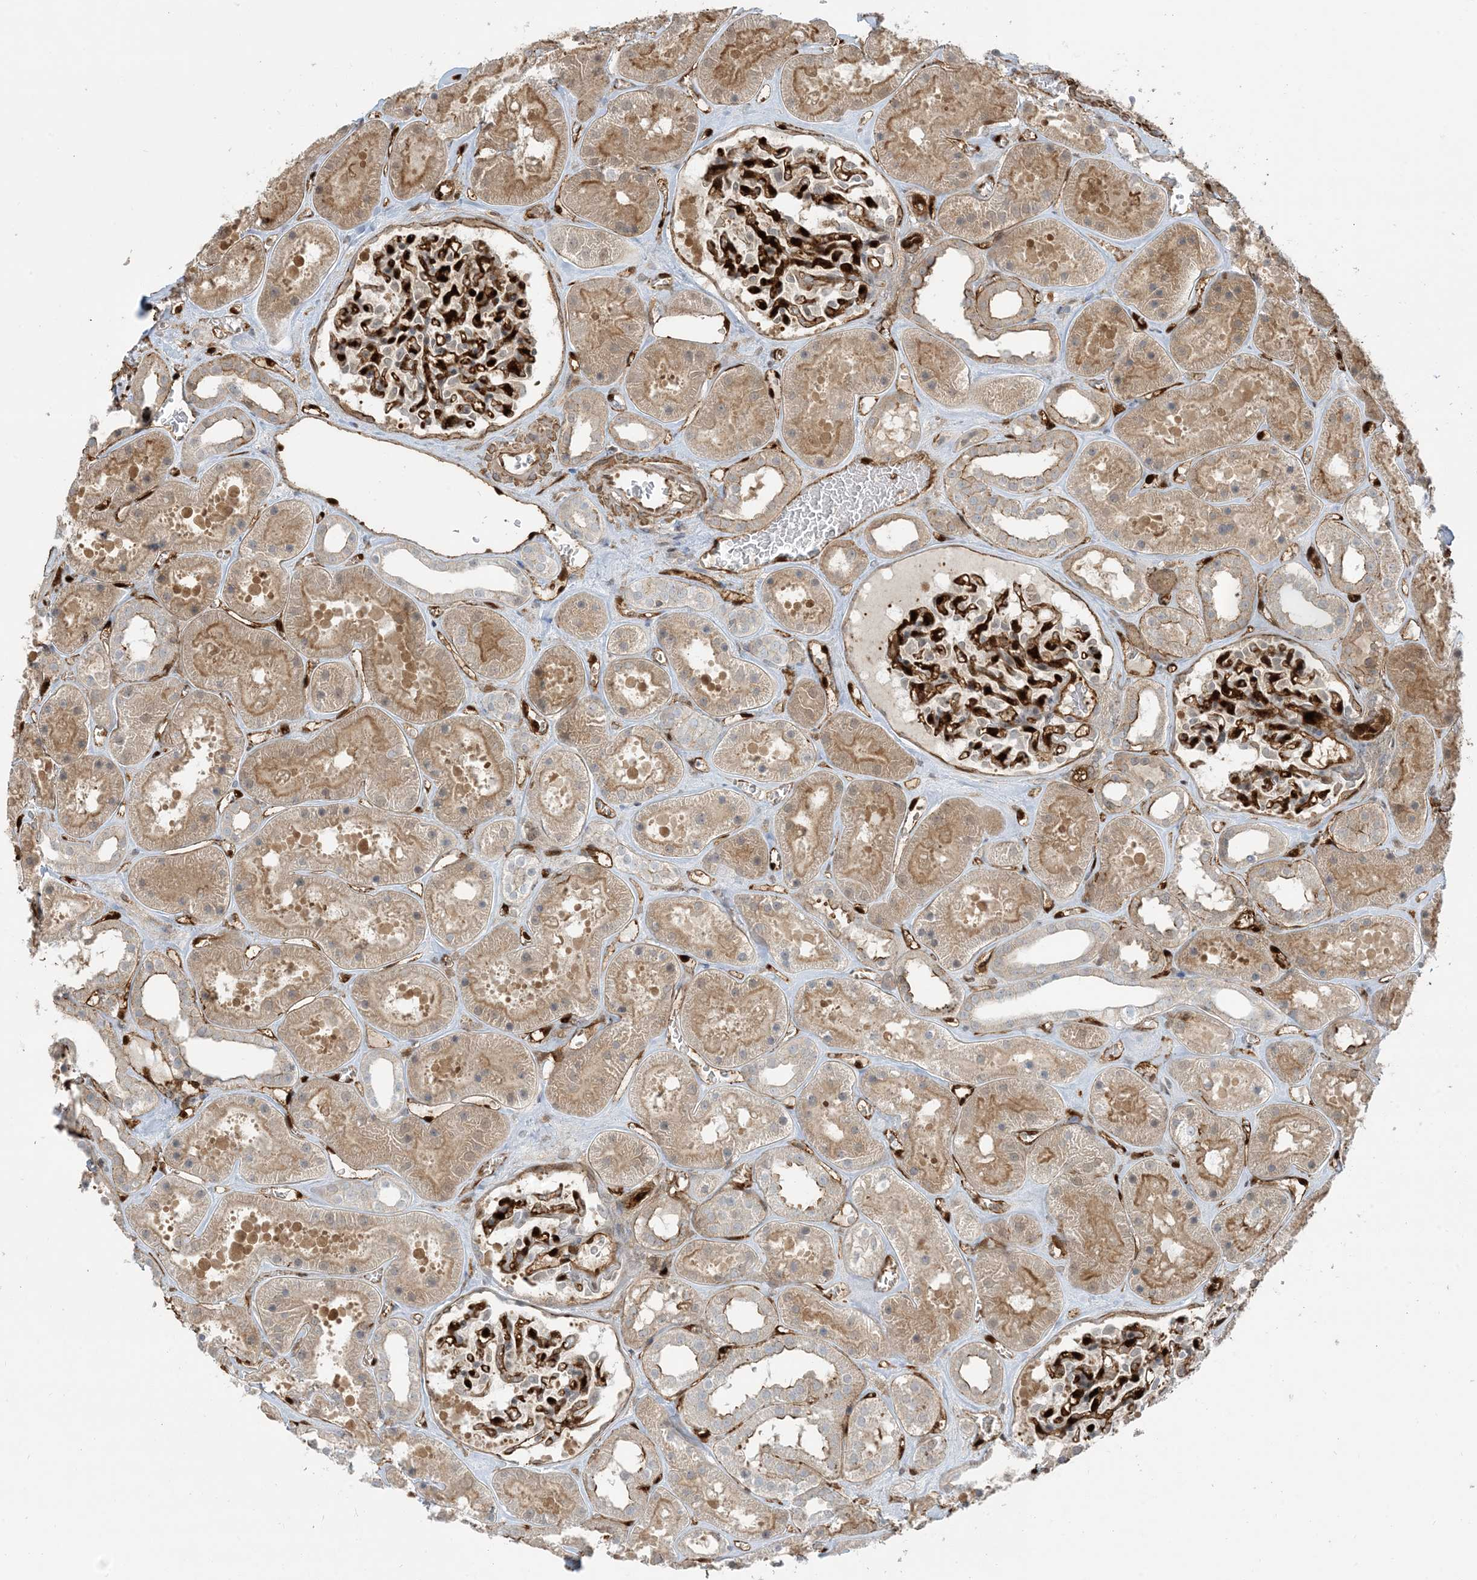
{"staining": {"intensity": "strong", "quantity": "25%-75%", "location": "cytoplasmic/membranous"}, "tissue": "kidney", "cell_type": "Cells in glomeruli", "image_type": "normal", "snomed": [{"axis": "morphology", "description": "Normal tissue, NOS"}, {"axis": "topography", "description": "Kidney"}], "caption": "Strong cytoplasmic/membranous protein positivity is identified in approximately 25%-75% of cells in glomeruli in kidney. The staining is performed using DAB brown chromogen to label protein expression. The nuclei are counter-stained blue using hematoxylin.", "gene": "PPM1F", "patient": {"sex": "female", "age": 41}}